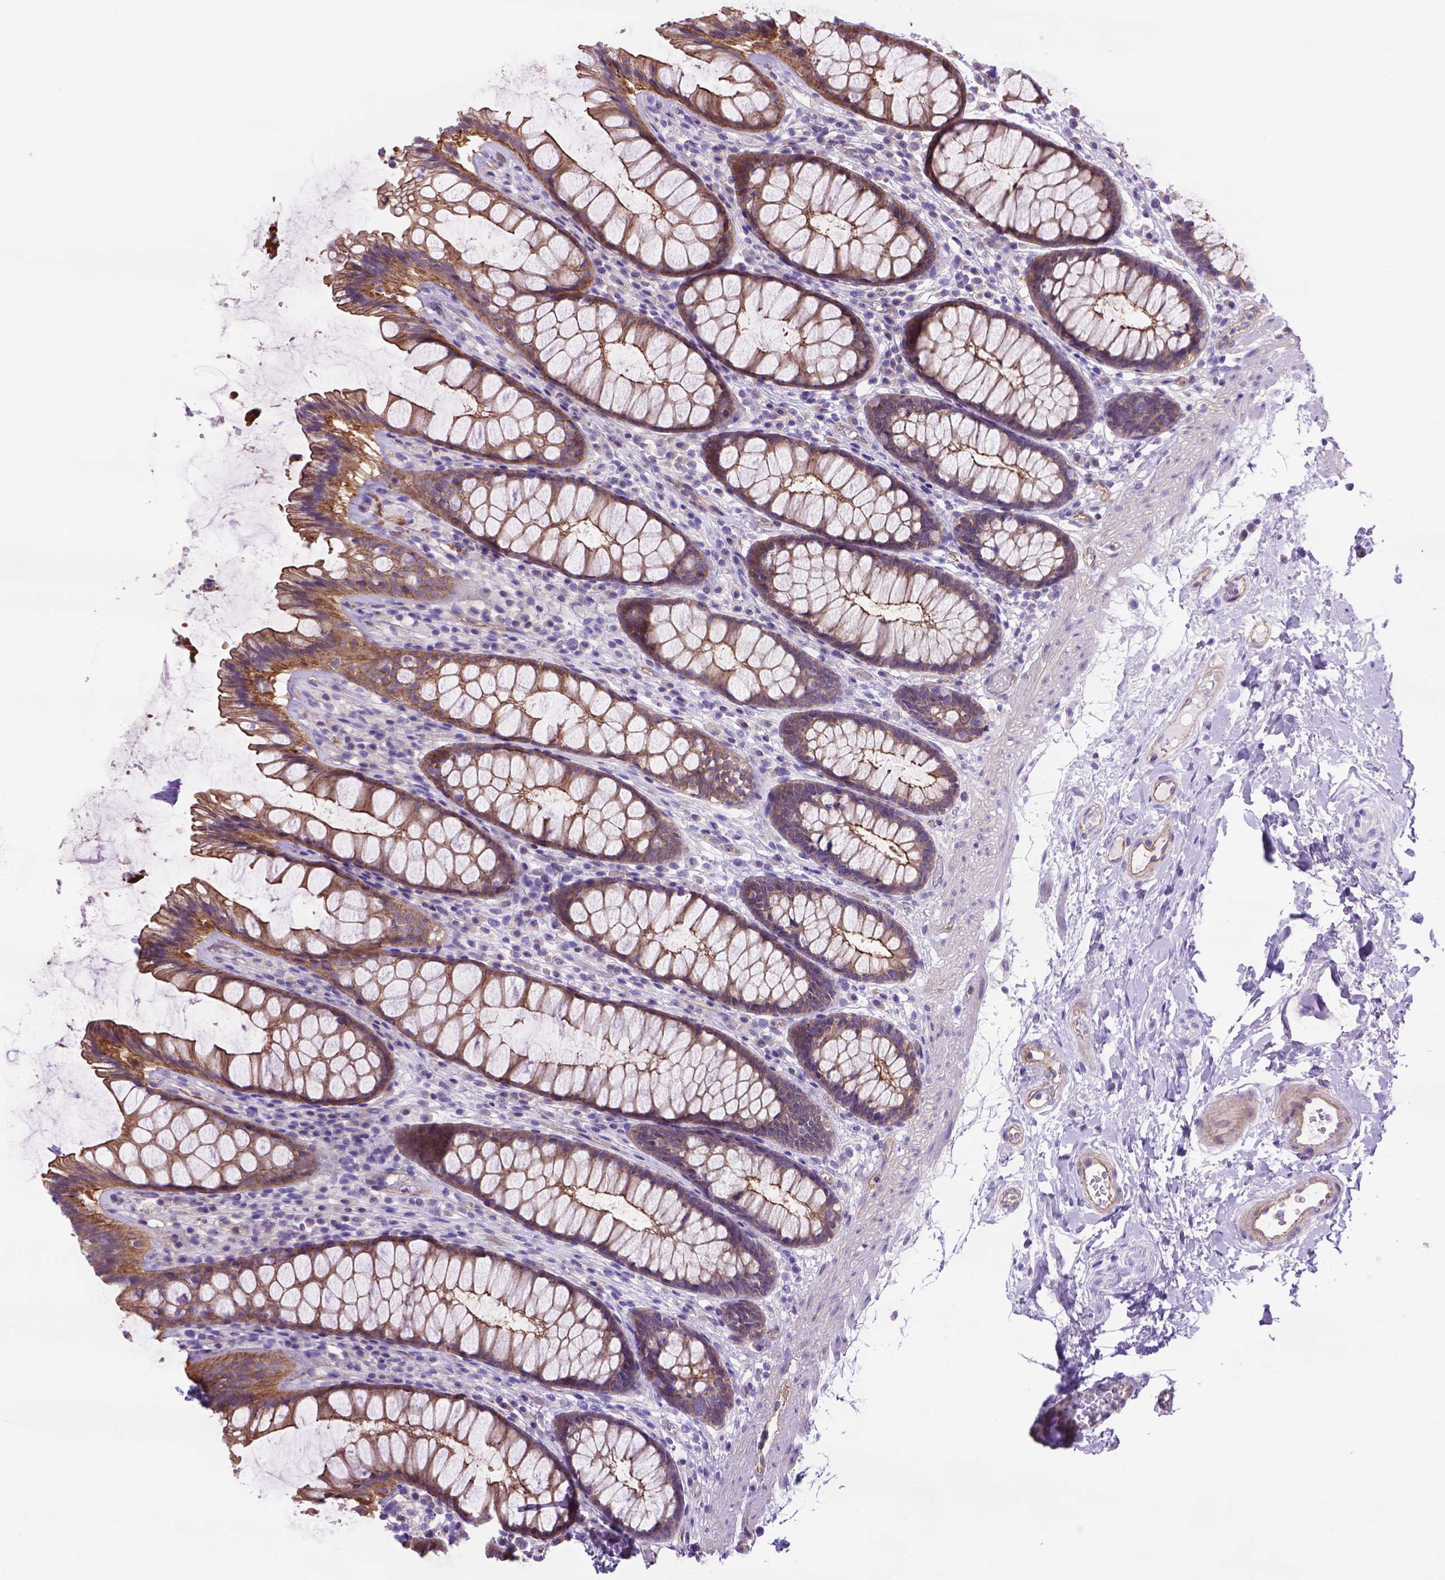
{"staining": {"intensity": "strong", "quantity": ">75%", "location": "cytoplasmic/membranous"}, "tissue": "rectum", "cell_type": "Glandular cells", "image_type": "normal", "snomed": [{"axis": "morphology", "description": "Normal tissue, NOS"}, {"axis": "topography", "description": "Rectum"}], "caption": "High-power microscopy captured an IHC histopathology image of normal rectum, revealing strong cytoplasmic/membranous positivity in about >75% of glandular cells.", "gene": "PEX12", "patient": {"sex": "male", "age": 72}}